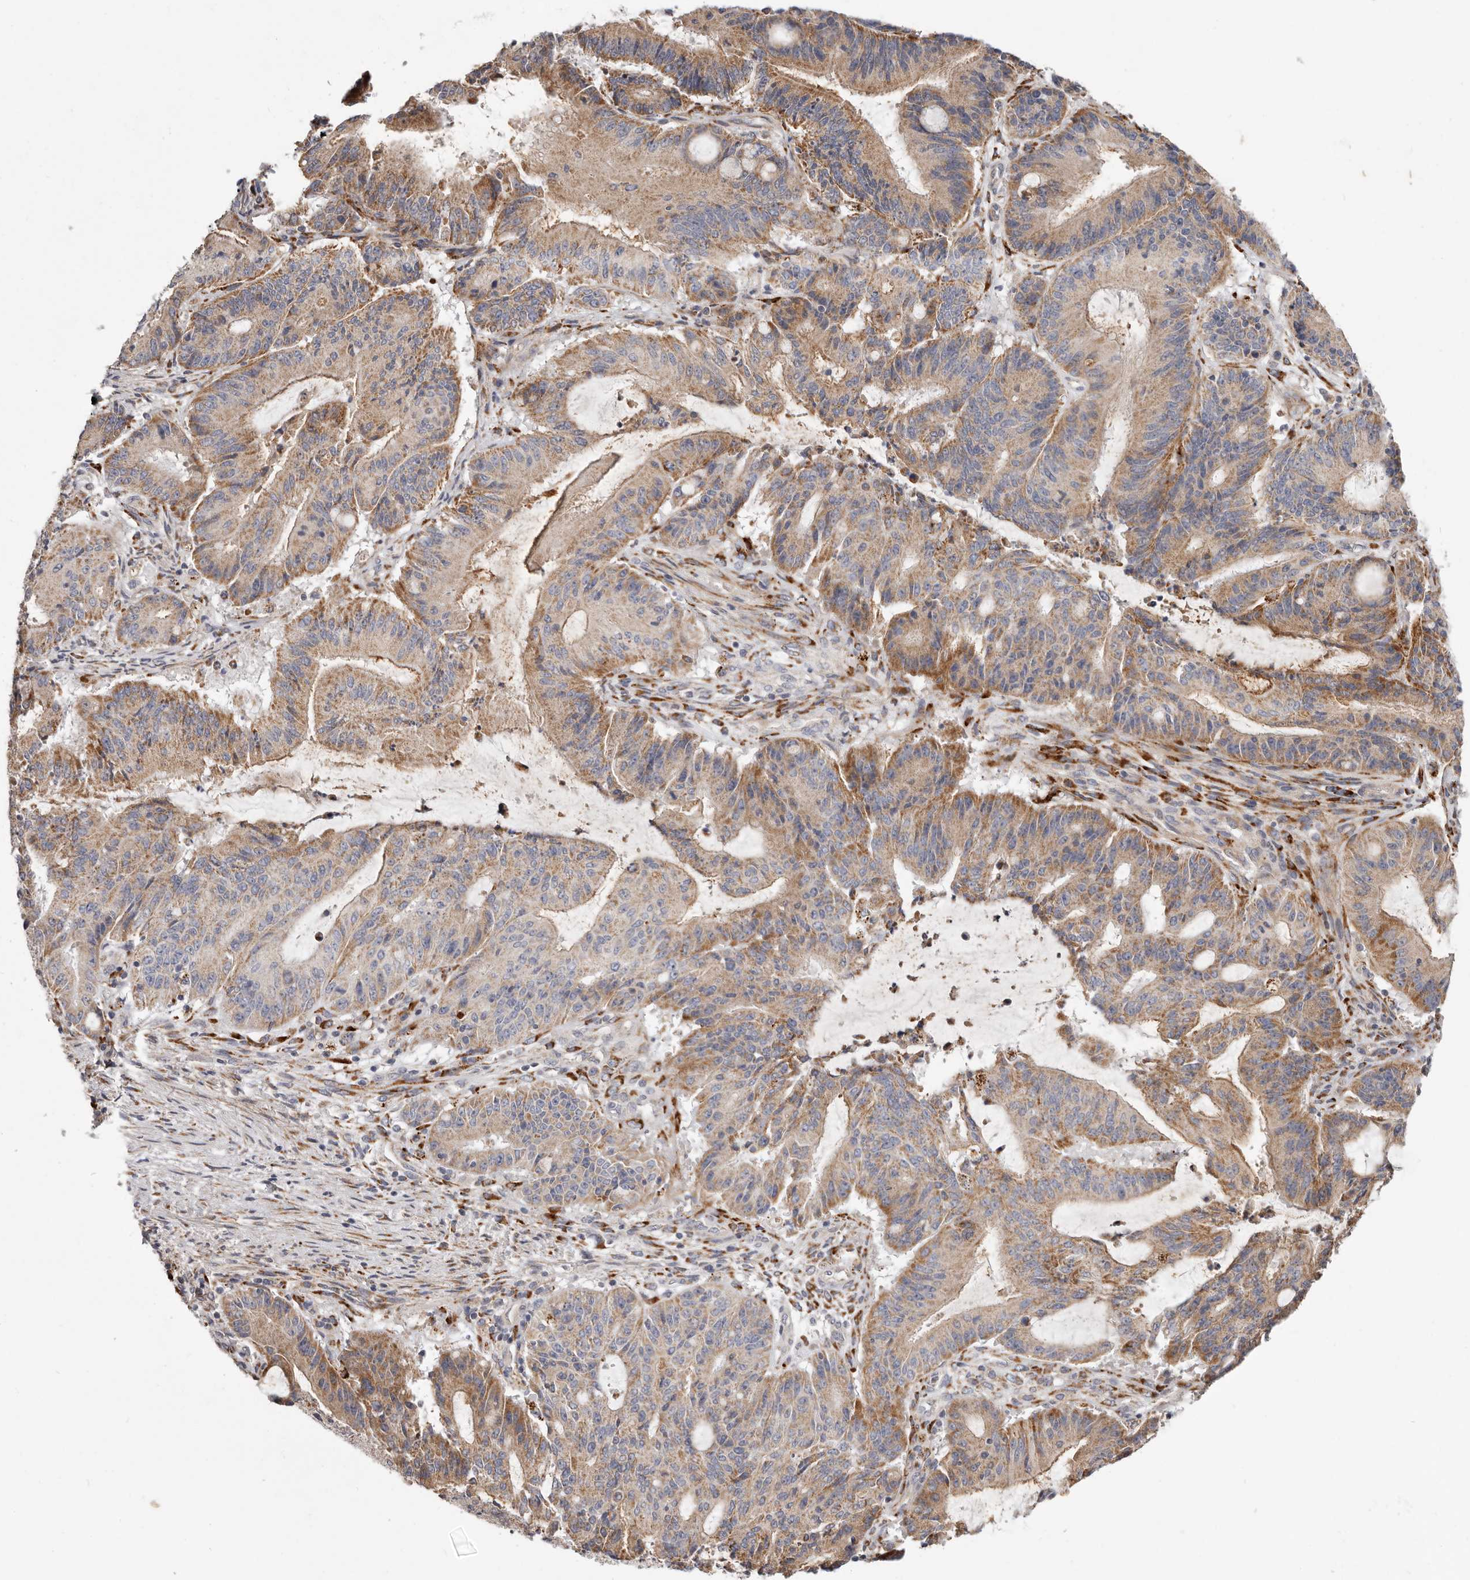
{"staining": {"intensity": "moderate", "quantity": "25%-75%", "location": "cytoplasmic/membranous"}, "tissue": "liver cancer", "cell_type": "Tumor cells", "image_type": "cancer", "snomed": [{"axis": "morphology", "description": "Normal tissue, NOS"}, {"axis": "morphology", "description": "Cholangiocarcinoma"}, {"axis": "topography", "description": "Liver"}, {"axis": "topography", "description": "Peripheral nerve tissue"}], "caption": "Moderate cytoplasmic/membranous protein staining is identified in about 25%-75% of tumor cells in liver cholangiocarcinoma.", "gene": "MRPS10", "patient": {"sex": "female", "age": 73}}